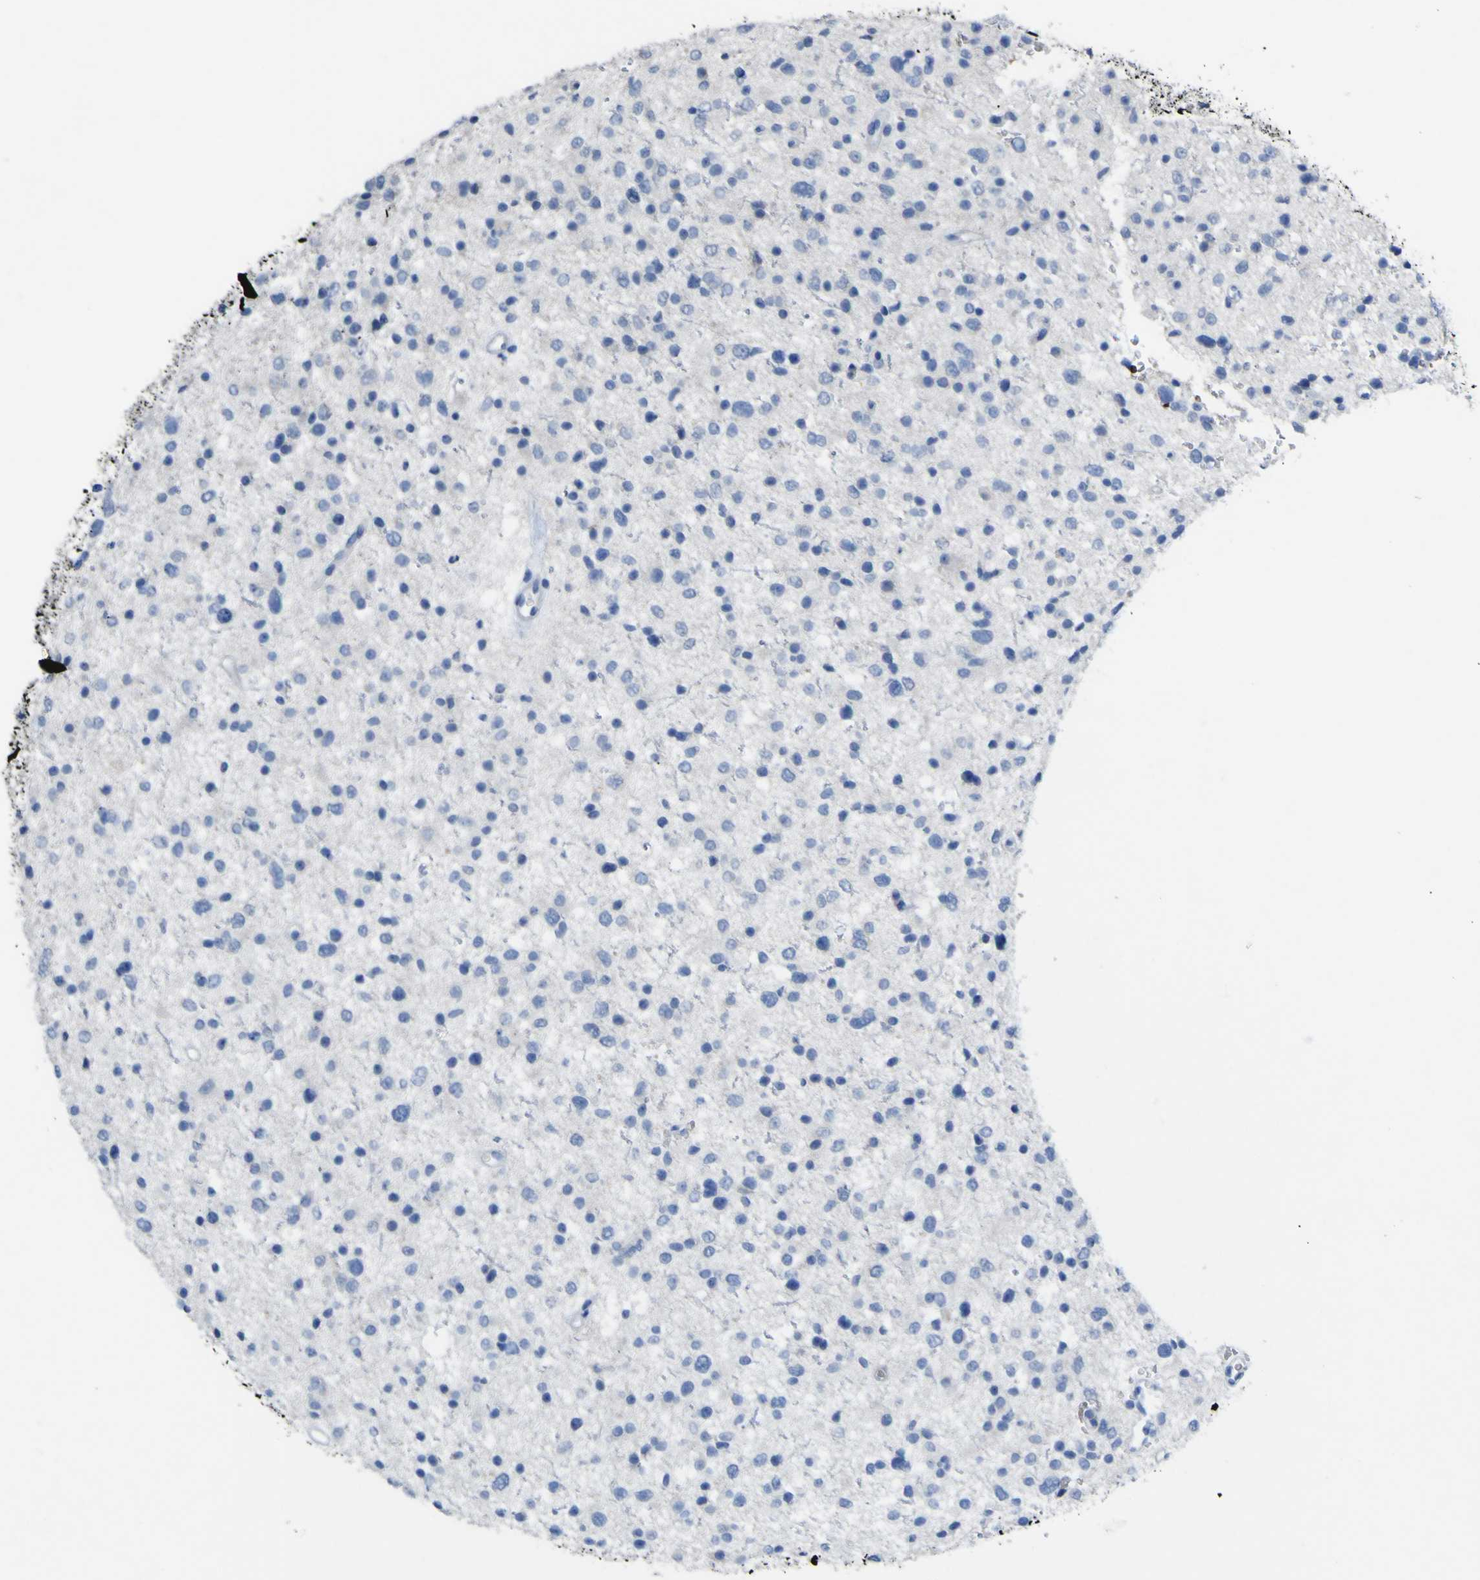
{"staining": {"intensity": "negative", "quantity": "none", "location": "none"}, "tissue": "glioma", "cell_type": "Tumor cells", "image_type": "cancer", "snomed": [{"axis": "morphology", "description": "Glioma, malignant, Low grade"}, {"axis": "topography", "description": "Brain"}], "caption": "High power microscopy histopathology image of an IHC micrograph of malignant glioma (low-grade), revealing no significant expression in tumor cells. (DAB immunohistochemistry (IHC) visualized using brightfield microscopy, high magnification).", "gene": "GCM1", "patient": {"sex": "female", "age": 37}}